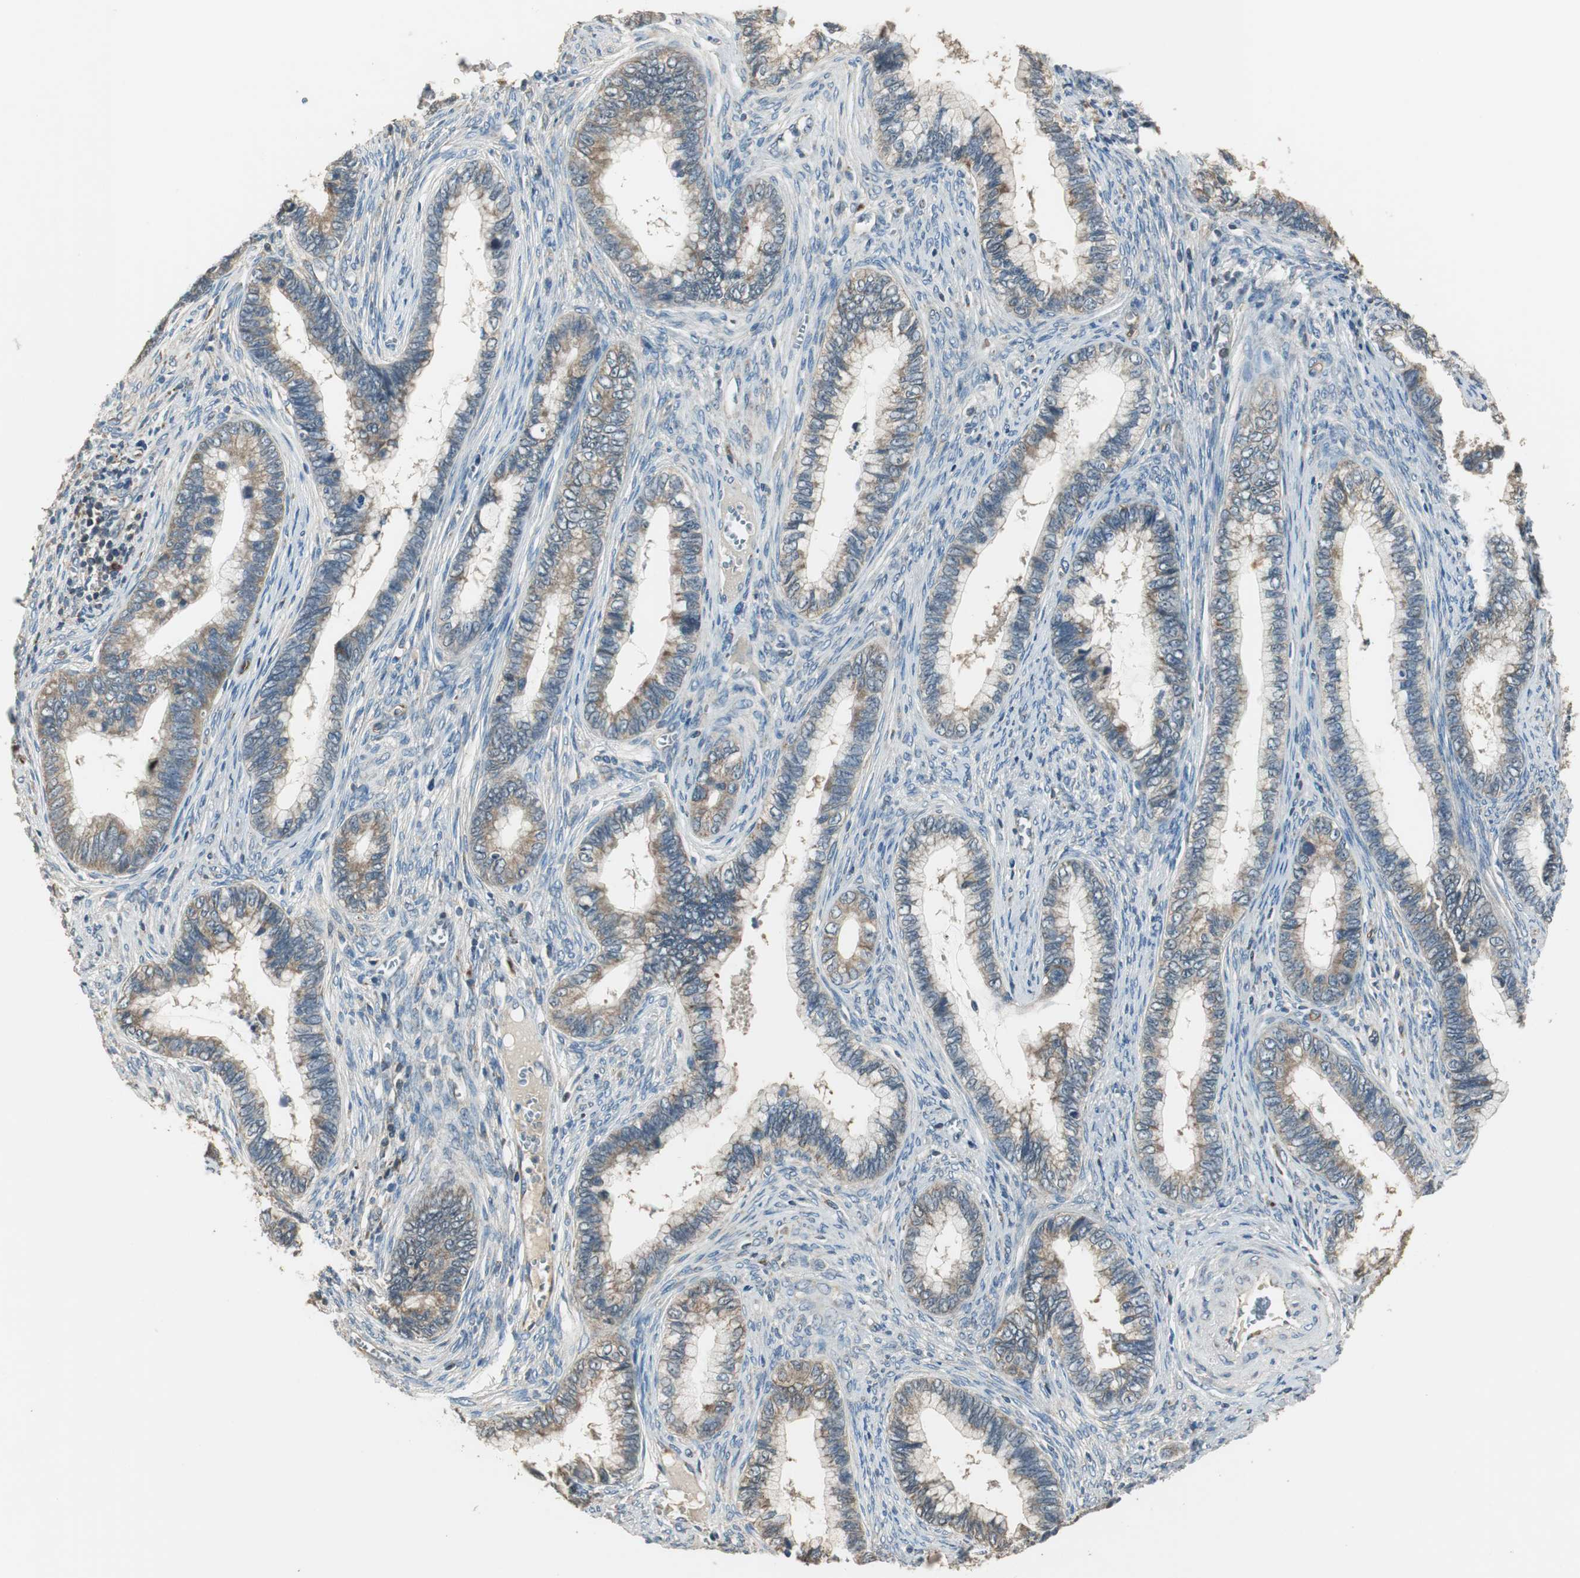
{"staining": {"intensity": "weak", "quantity": ">75%", "location": "cytoplasmic/membranous"}, "tissue": "cervical cancer", "cell_type": "Tumor cells", "image_type": "cancer", "snomed": [{"axis": "morphology", "description": "Adenocarcinoma, NOS"}, {"axis": "topography", "description": "Cervix"}], "caption": "Protein staining by immunohistochemistry (IHC) shows weak cytoplasmic/membranous expression in approximately >75% of tumor cells in cervical cancer. The protein of interest is shown in brown color, while the nuclei are stained blue.", "gene": "MSTO1", "patient": {"sex": "female", "age": 44}}